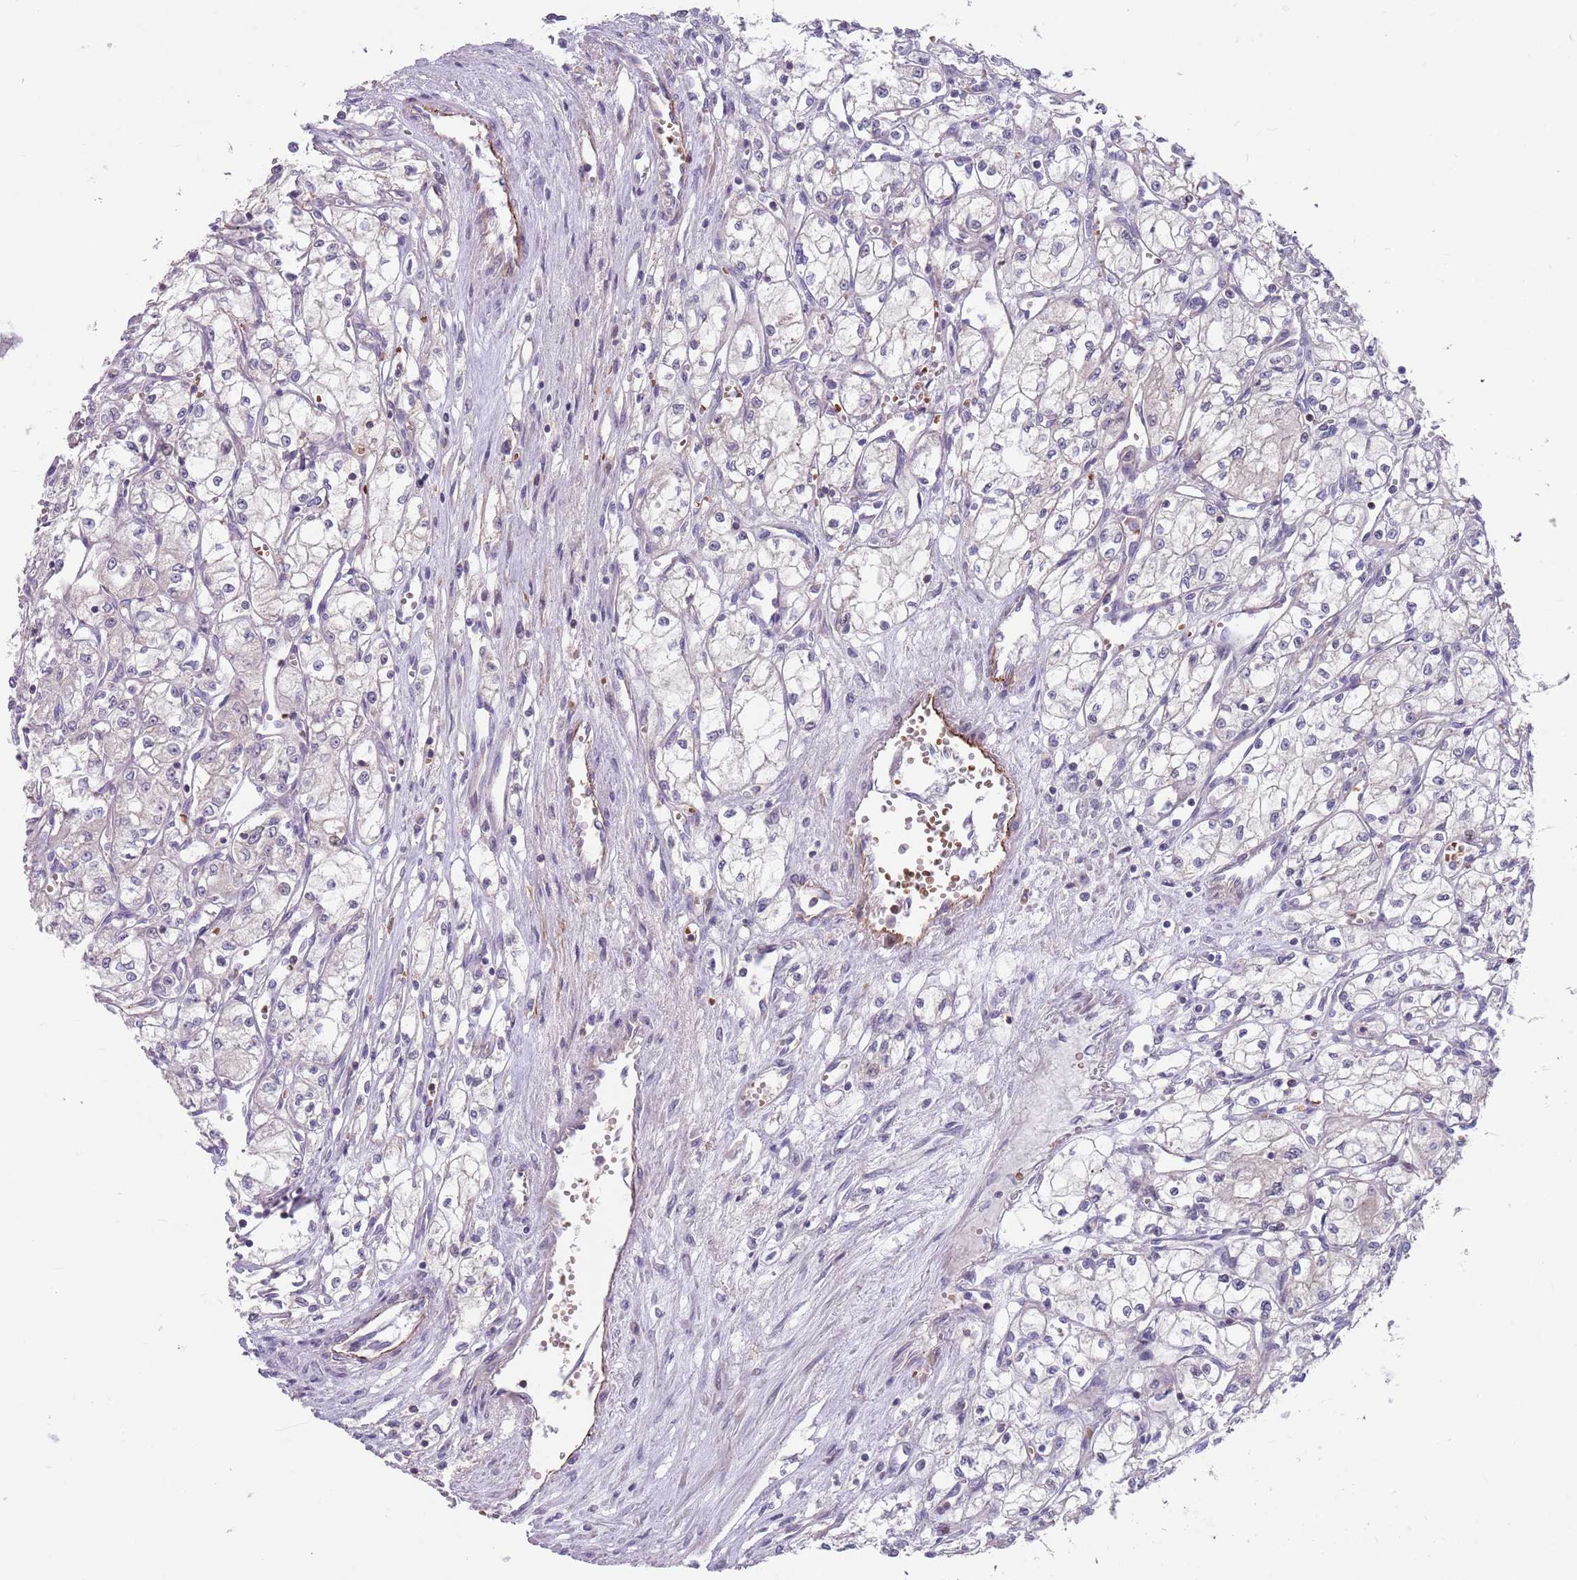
{"staining": {"intensity": "negative", "quantity": "none", "location": "none"}, "tissue": "renal cancer", "cell_type": "Tumor cells", "image_type": "cancer", "snomed": [{"axis": "morphology", "description": "Adenocarcinoma, NOS"}, {"axis": "topography", "description": "Kidney"}], "caption": "Immunohistochemistry (IHC) micrograph of neoplastic tissue: human adenocarcinoma (renal) stained with DAB (3,3'-diaminobenzidine) demonstrates no significant protein staining in tumor cells. The staining was performed using DAB (3,3'-diaminobenzidine) to visualize the protein expression in brown, while the nuclei were stained in blue with hematoxylin (Magnification: 20x).", "gene": "ZNF14", "patient": {"sex": "male", "age": 59}}